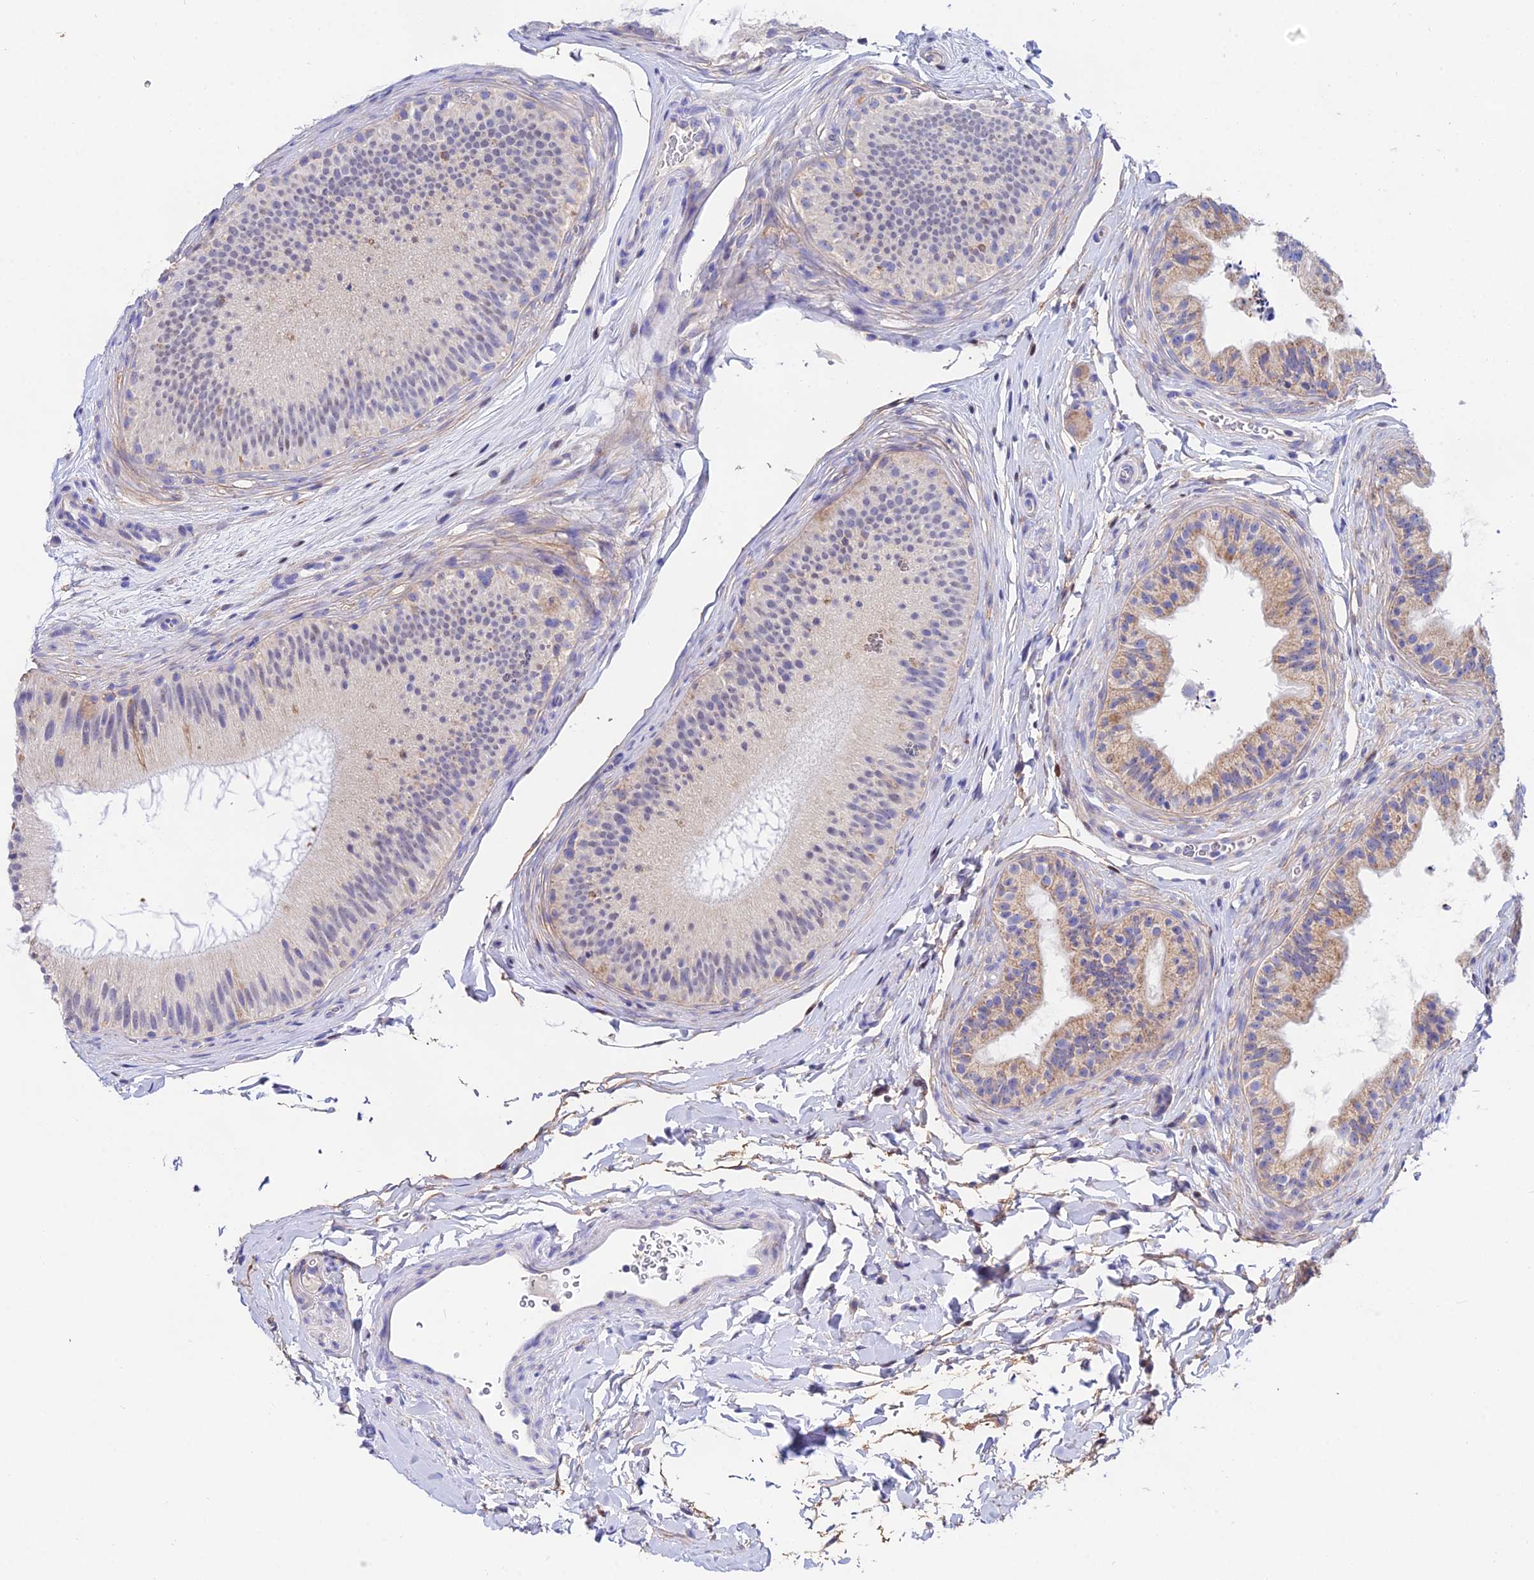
{"staining": {"intensity": "moderate", "quantity": "25%-75%", "location": "cytoplasmic/membranous"}, "tissue": "epididymis", "cell_type": "Glandular cells", "image_type": "normal", "snomed": [{"axis": "morphology", "description": "Normal tissue, NOS"}, {"axis": "topography", "description": "Epididymis"}], "caption": "Protein staining reveals moderate cytoplasmic/membranous staining in approximately 25%-75% of glandular cells in normal epididymis. (brown staining indicates protein expression, while blue staining denotes nuclei).", "gene": "PPP2R2A", "patient": {"sex": "male", "age": 45}}